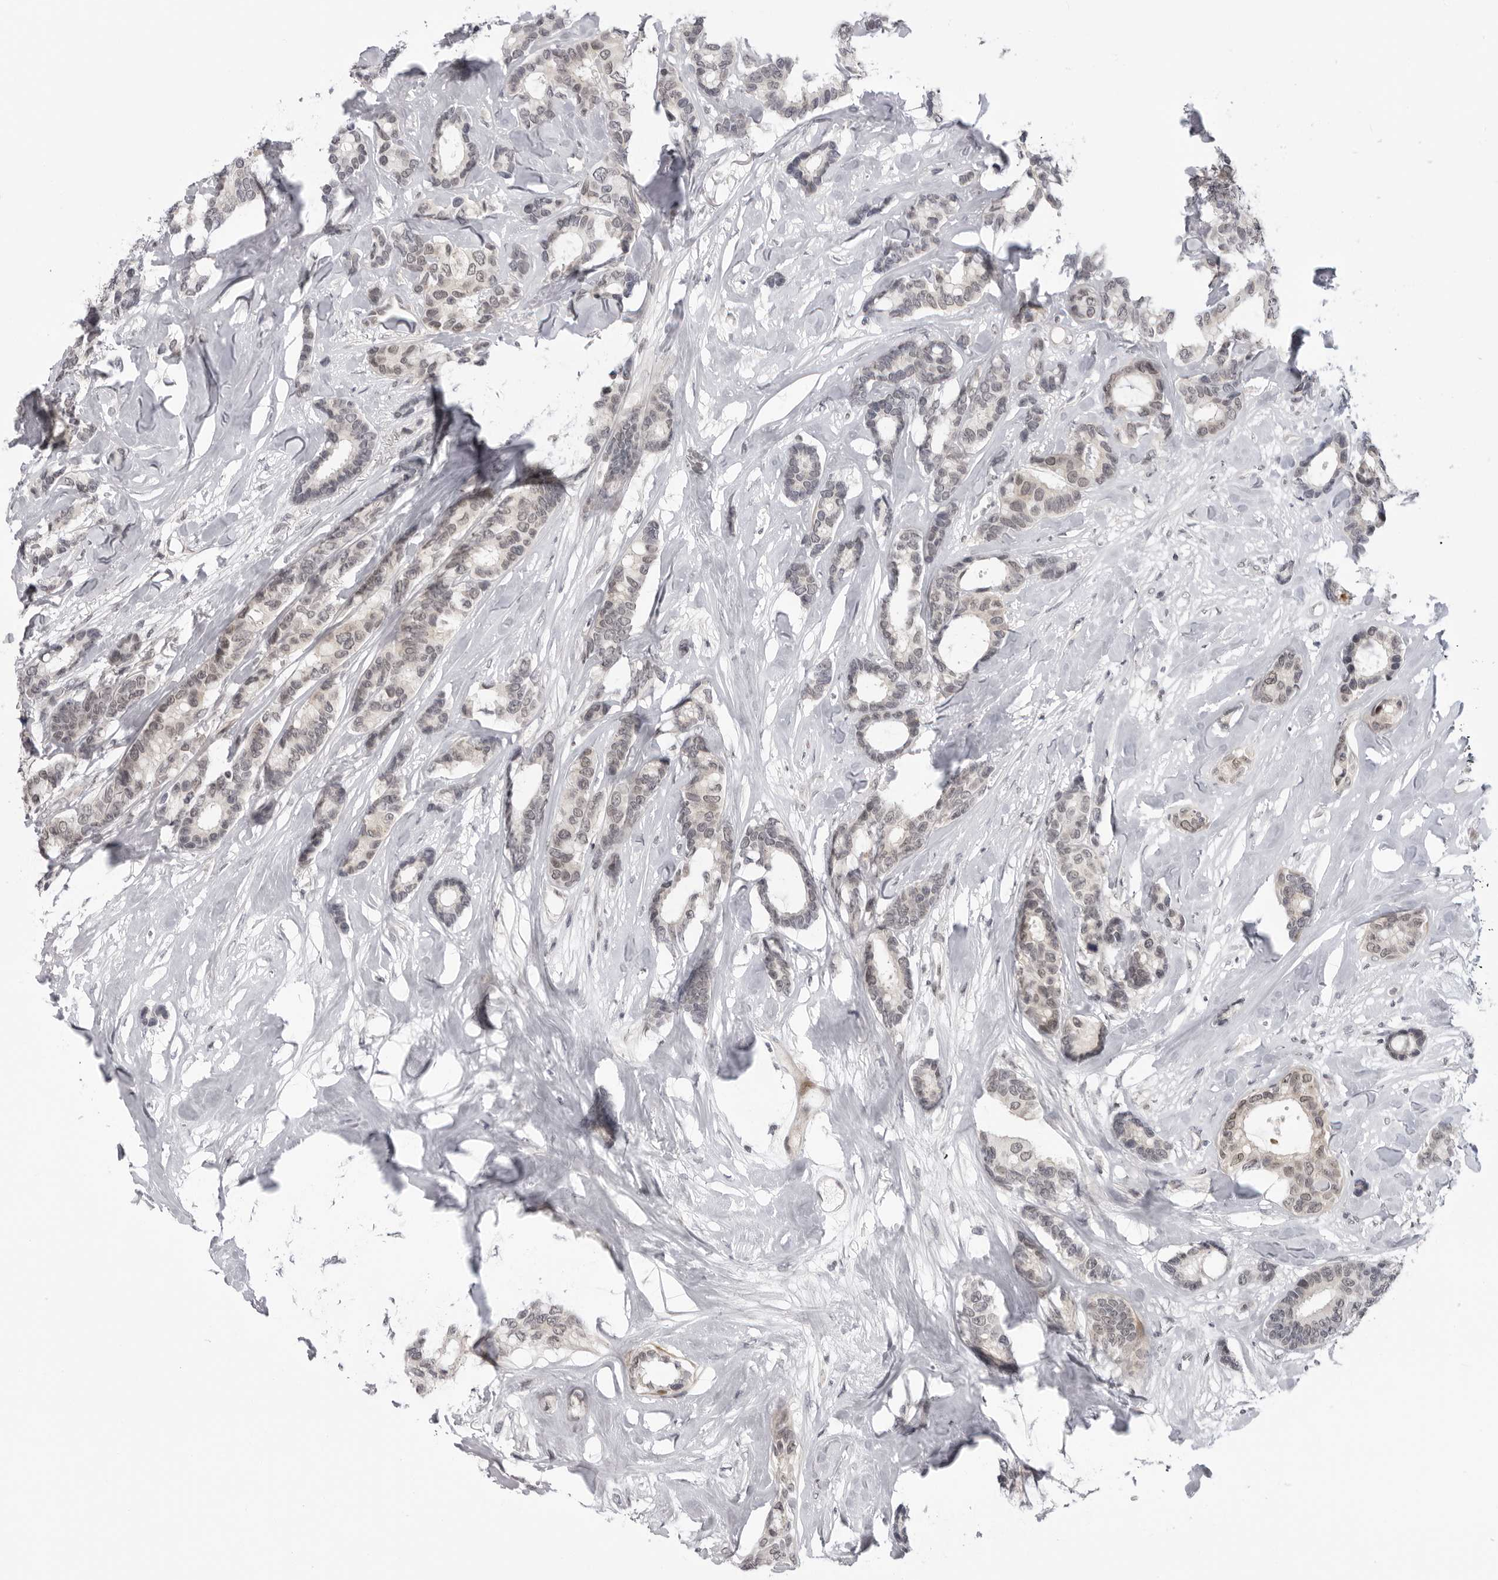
{"staining": {"intensity": "weak", "quantity": "25%-75%", "location": "nuclear"}, "tissue": "breast cancer", "cell_type": "Tumor cells", "image_type": "cancer", "snomed": [{"axis": "morphology", "description": "Duct carcinoma"}, {"axis": "topography", "description": "Breast"}], "caption": "Immunohistochemical staining of breast cancer demonstrates weak nuclear protein staining in about 25%-75% of tumor cells.", "gene": "ALPK2", "patient": {"sex": "female", "age": 87}}